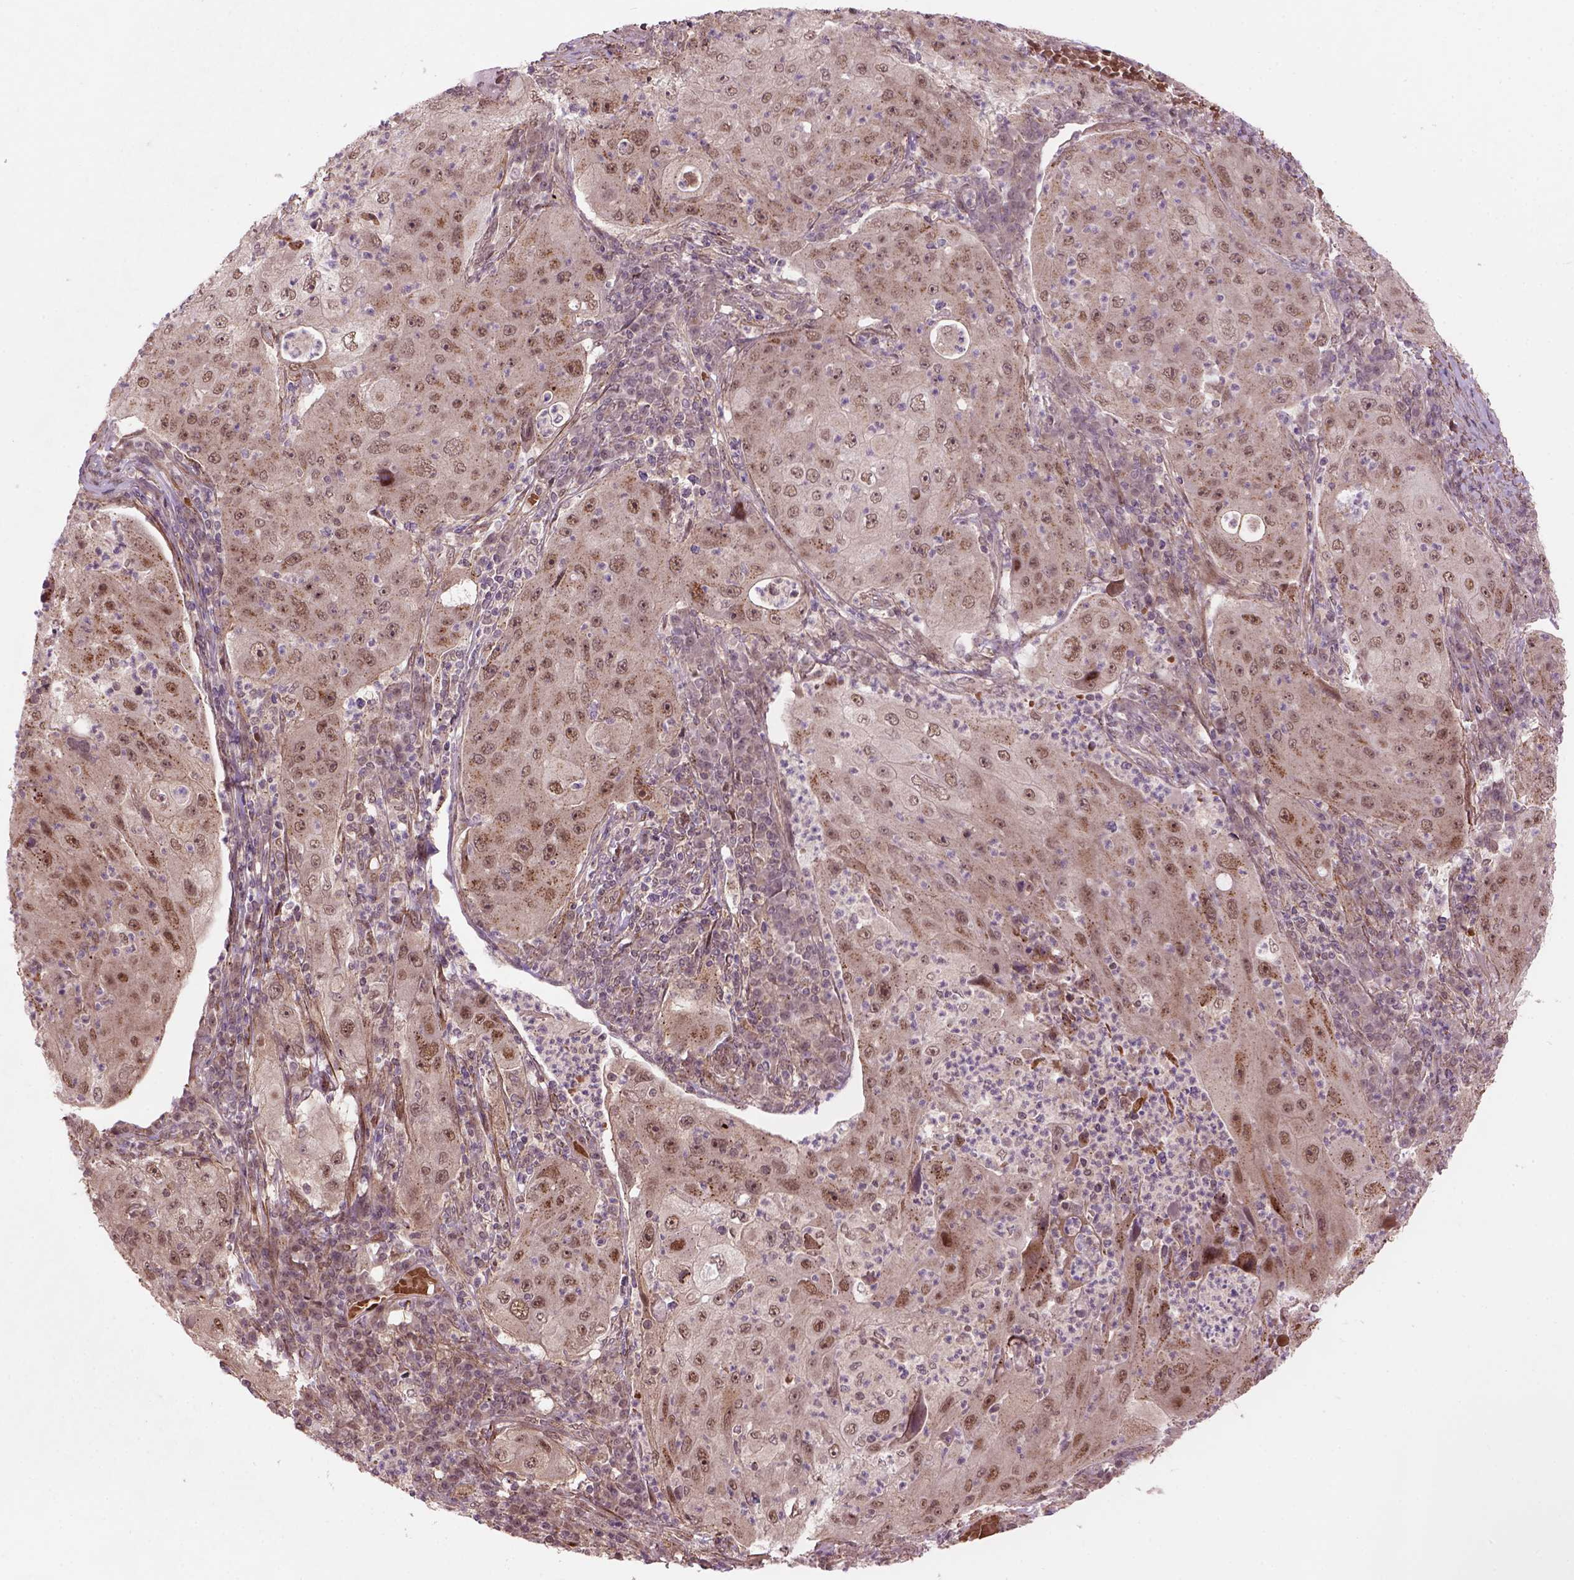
{"staining": {"intensity": "moderate", "quantity": "<25%", "location": "cytoplasmic/membranous,nuclear"}, "tissue": "lung cancer", "cell_type": "Tumor cells", "image_type": "cancer", "snomed": [{"axis": "morphology", "description": "Squamous cell carcinoma, NOS"}, {"axis": "topography", "description": "Lung"}], "caption": "Tumor cells demonstrate low levels of moderate cytoplasmic/membranous and nuclear expression in about <25% of cells in lung squamous cell carcinoma.", "gene": "PSMD11", "patient": {"sex": "female", "age": 59}}